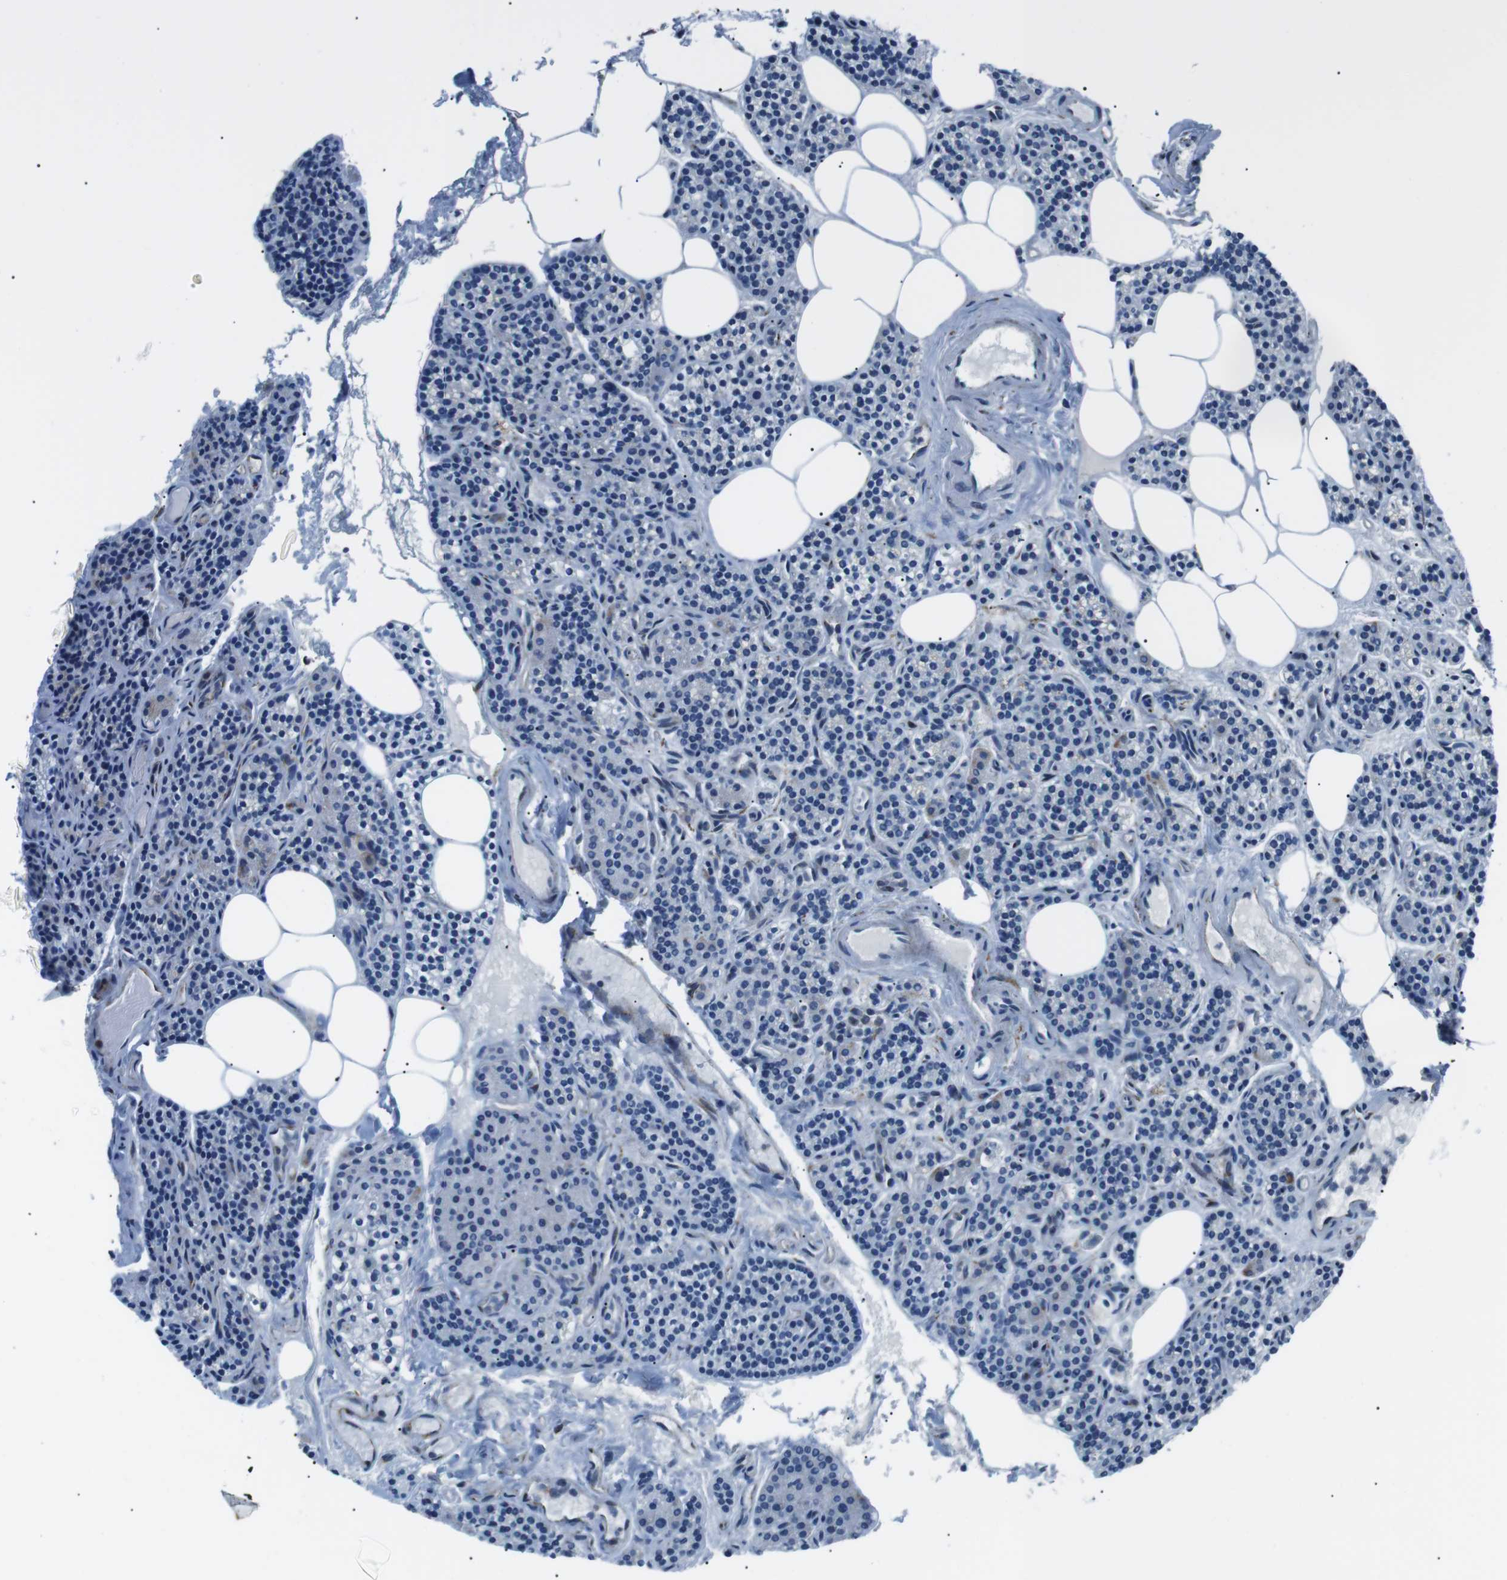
{"staining": {"intensity": "negative", "quantity": "none", "location": "none"}, "tissue": "parathyroid gland", "cell_type": "Glandular cells", "image_type": "normal", "snomed": [{"axis": "morphology", "description": "Normal tissue, NOS"}, {"axis": "morphology", "description": "Adenoma, NOS"}, {"axis": "topography", "description": "Parathyroid gland"}], "caption": "Human parathyroid gland stained for a protein using immunohistochemistry reveals no staining in glandular cells.", "gene": "CSF2RA", "patient": {"sex": "female", "age": 74}}